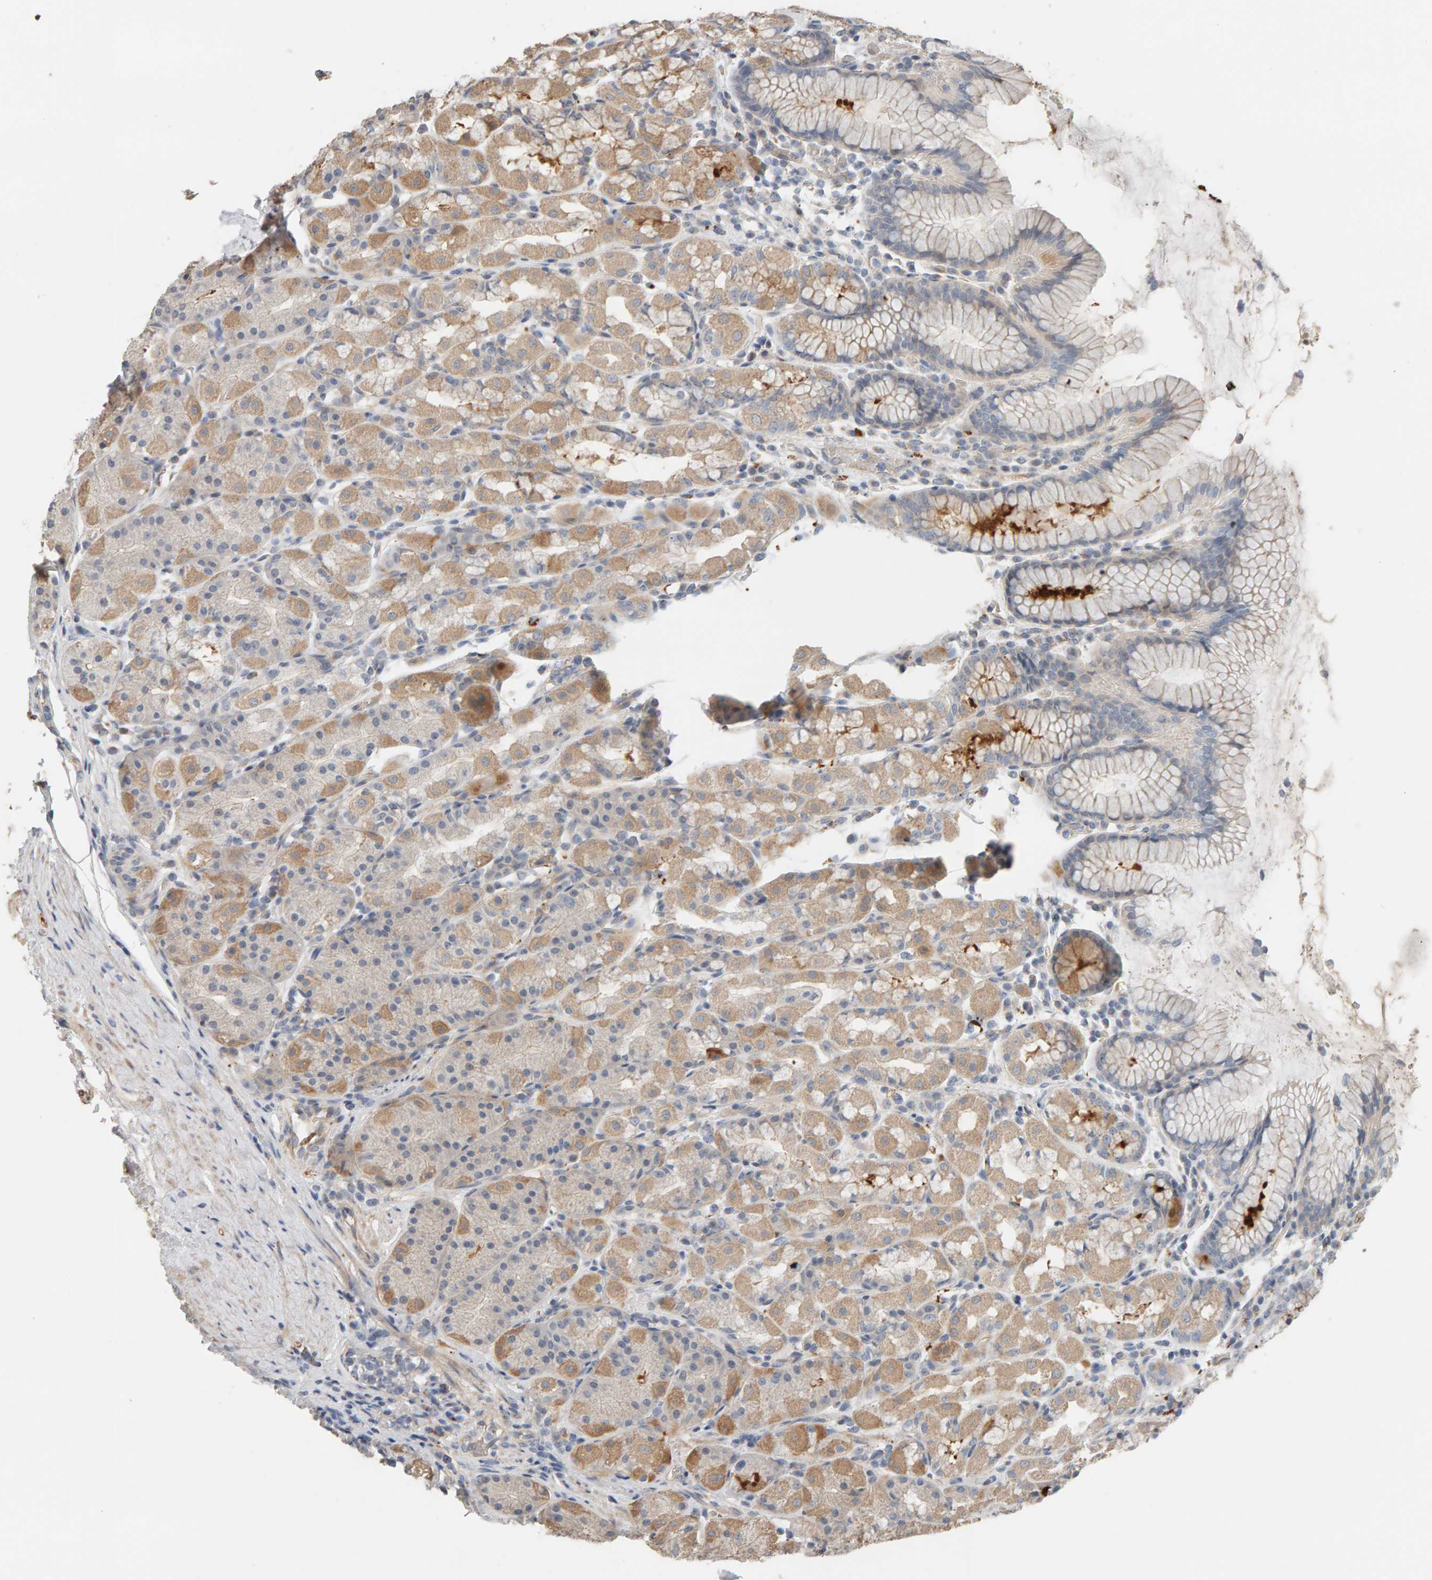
{"staining": {"intensity": "moderate", "quantity": "25%-75%", "location": "cytoplasmic/membranous"}, "tissue": "stomach", "cell_type": "Glandular cells", "image_type": "normal", "snomed": [{"axis": "morphology", "description": "Normal tissue, NOS"}, {"axis": "topography", "description": "Stomach, lower"}], "caption": "Immunohistochemical staining of normal stomach exhibits medium levels of moderate cytoplasmic/membranous positivity in approximately 25%-75% of glandular cells. The protein is stained brown, and the nuclei are stained in blue (DAB IHC with brightfield microscopy, high magnification).", "gene": "IPPK", "patient": {"sex": "female", "age": 56}}